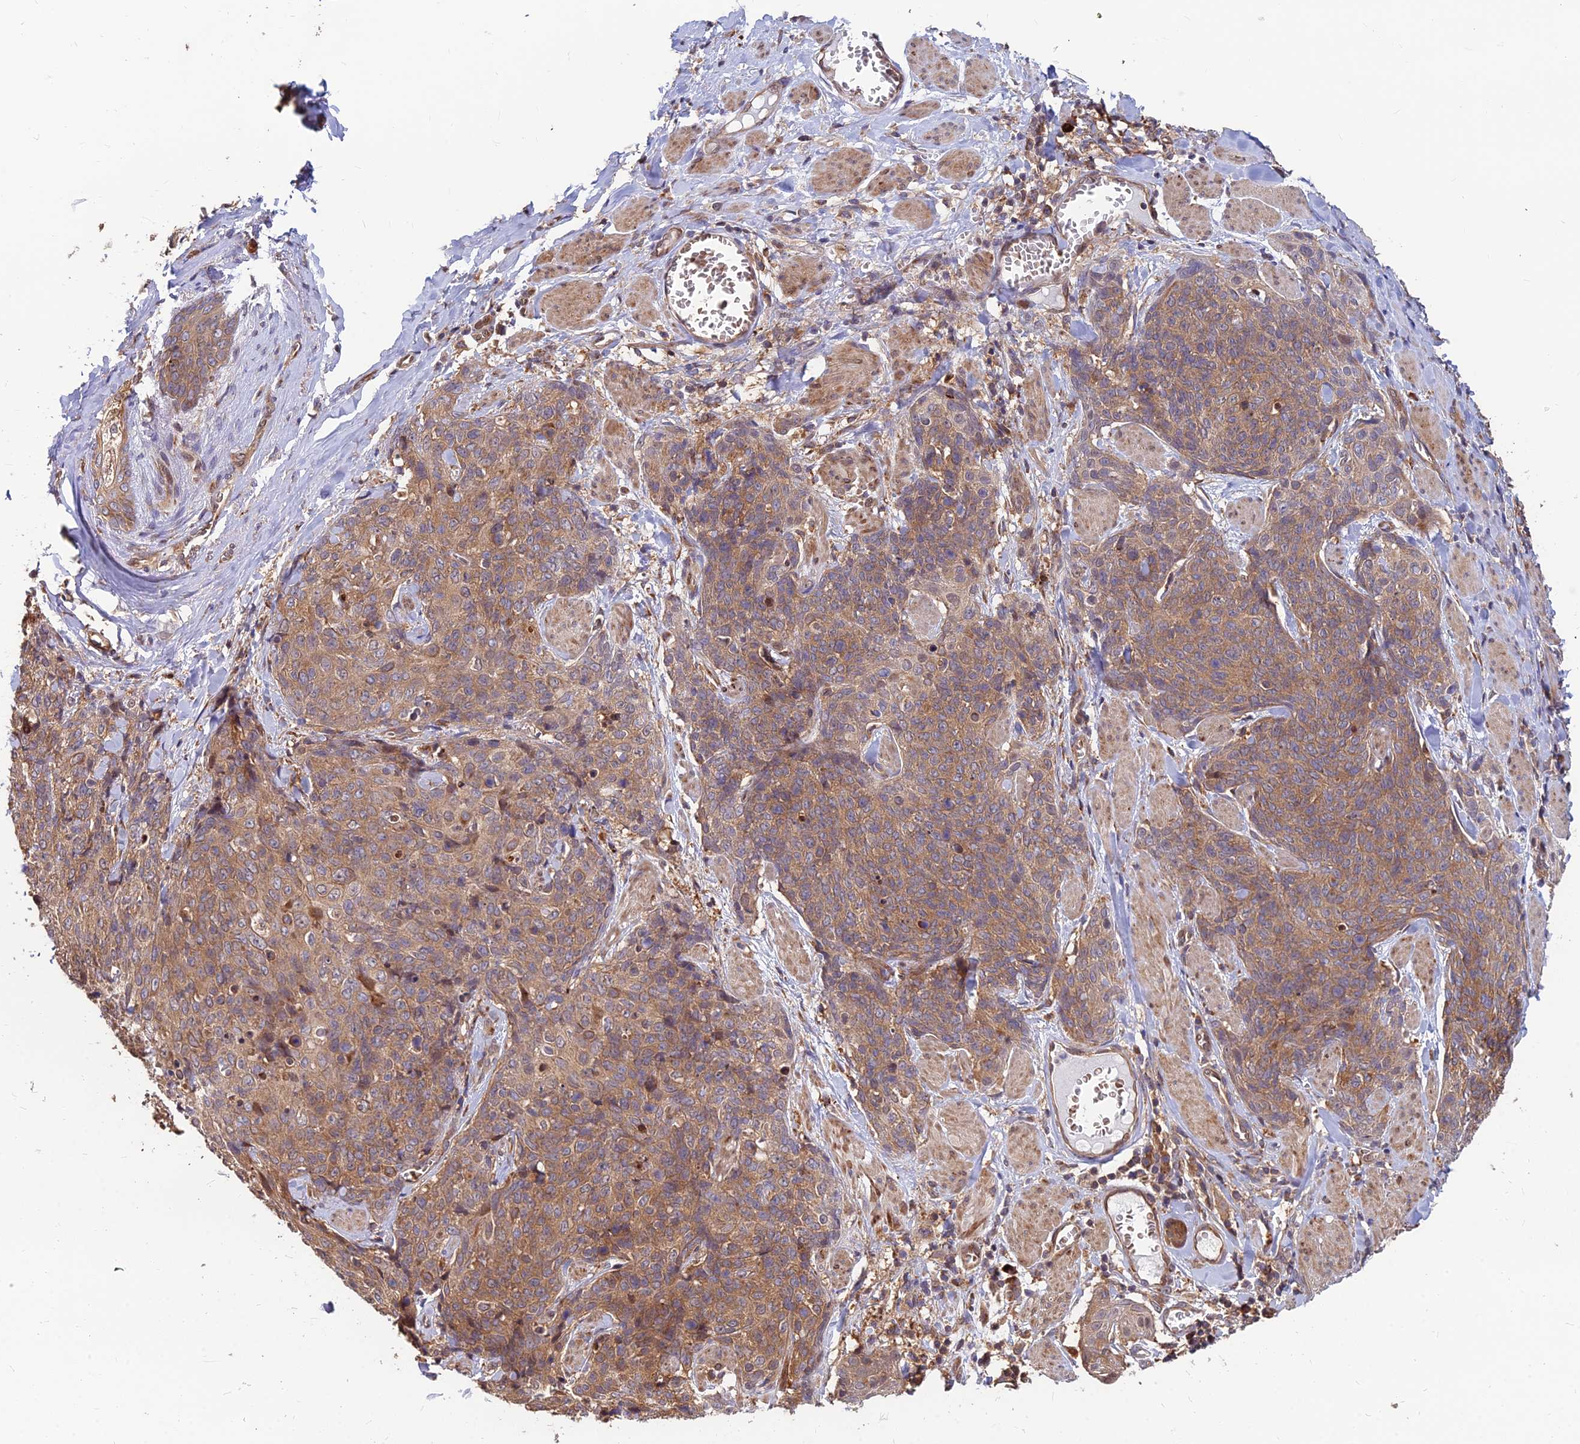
{"staining": {"intensity": "moderate", "quantity": ">75%", "location": "cytoplasmic/membranous"}, "tissue": "skin cancer", "cell_type": "Tumor cells", "image_type": "cancer", "snomed": [{"axis": "morphology", "description": "Squamous cell carcinoma, NOS"}, {"axis": "topography", "description": "Skin"}, {"axis": "topography", "description": "Vulva"}], "caption": "High-magnification brightfield microscopy of skin squamous cell carcinoma stained with DAB (3,3'-diaminobenzidine) (brown) and counterstained with hematoxylin (blue). tumor cells exhibit moderate cytoplasmic/membranous staining is present in approximately>75% of cells.", "gene": "CCT6B", "patient": {"sex": "female", "age": 85}}